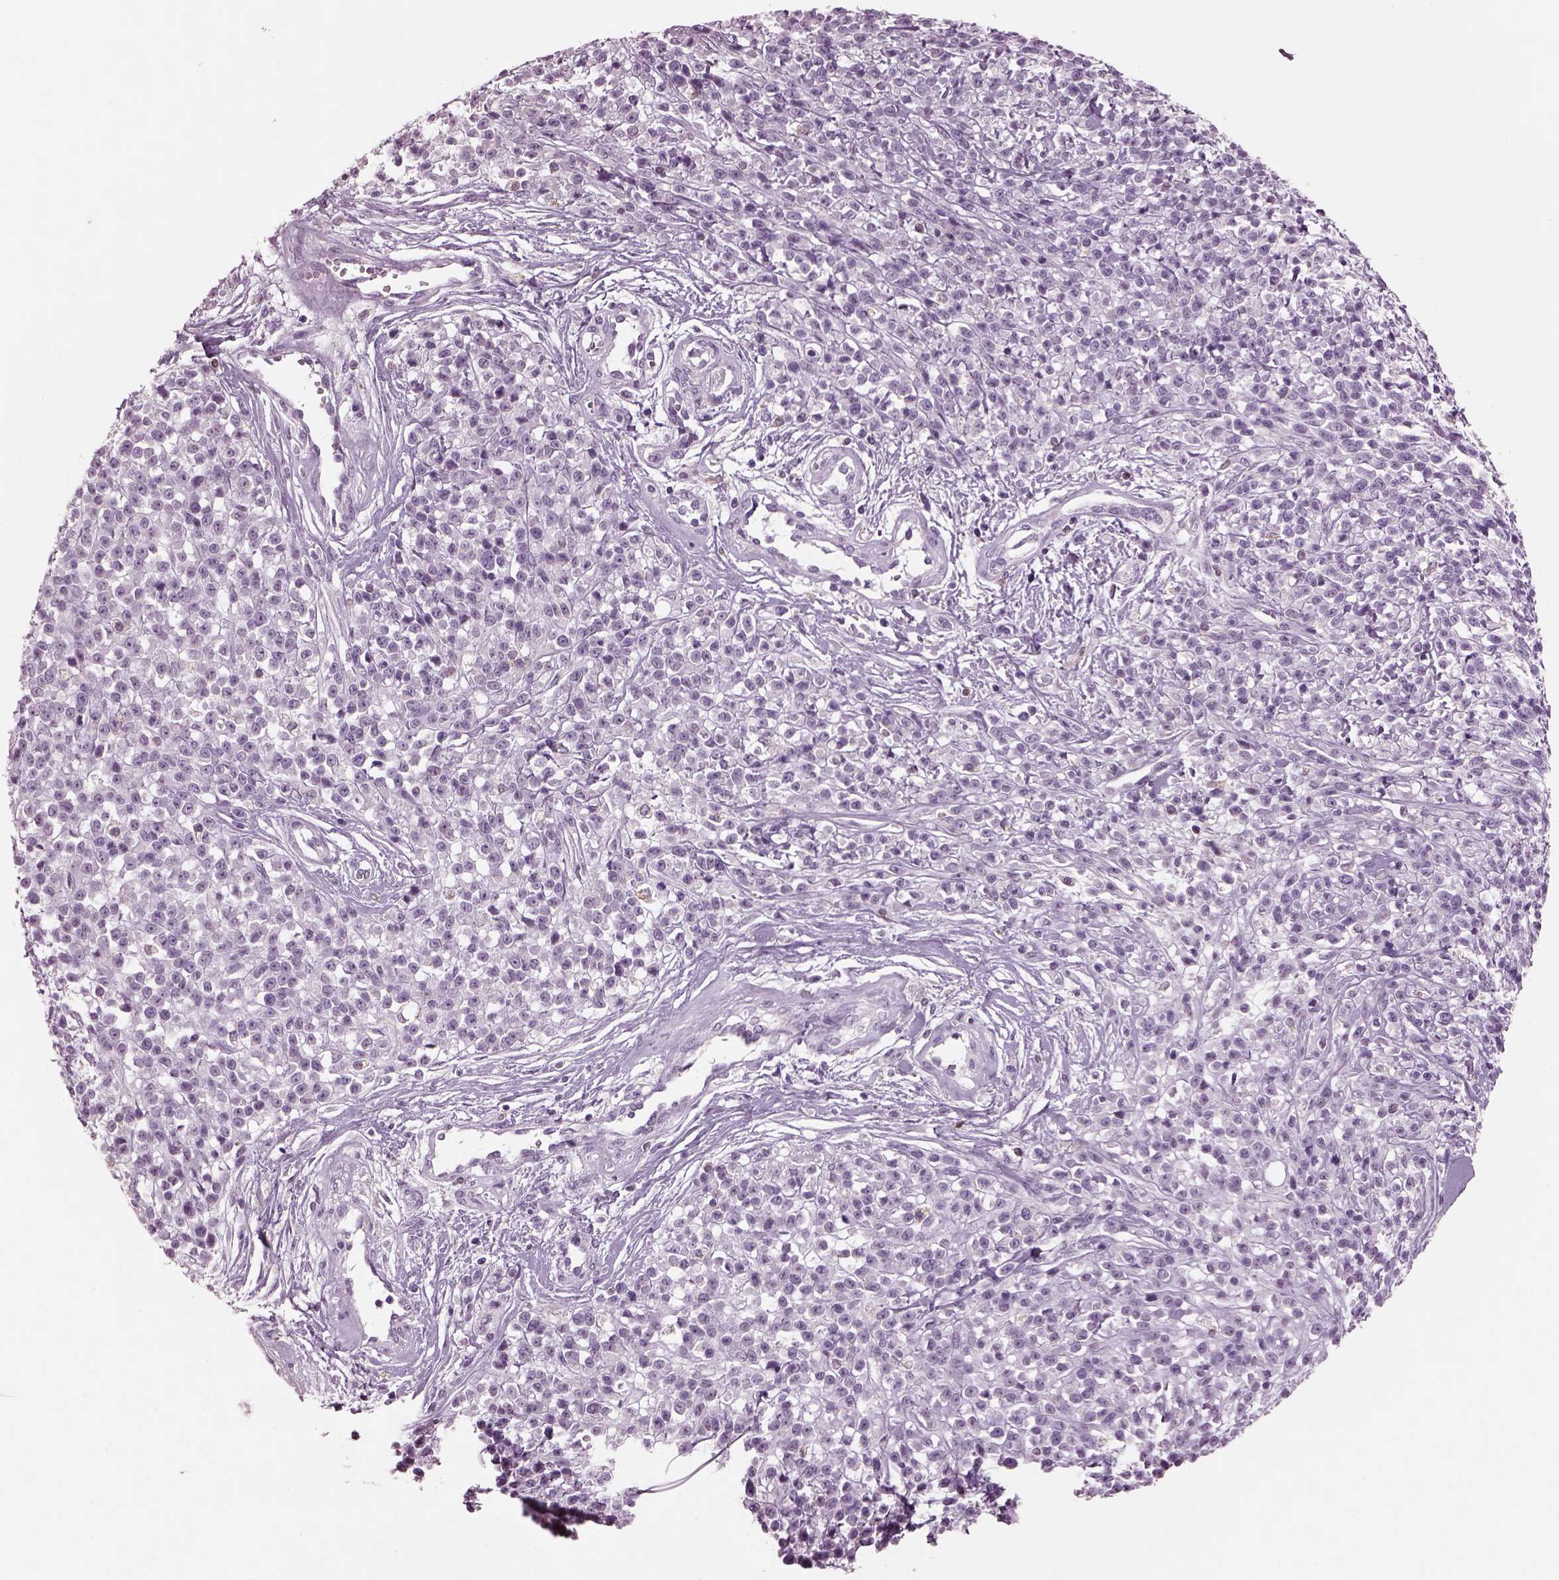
{"staining": {"intensity": "negative", "quantity": "none", "location": "none"}, "tissue": "melanoma", "cell_type": "Tumor cells", "image_type": "cancer", "snomed": [{"axis": "morphology", "description": "Malignant melanoma, NOS"}, {"axis": "topography", "description": "Skin"}, {"axis": "topography", "description": "Skin of trunk"}], "caption": "High power microscopy photomicrograph of an immunohistochemistry histopathology image of melanoma, revealing no significant expression in tumor cells.", "gene": "PRR9", "patient": {"sex": "male", "age": 74}}